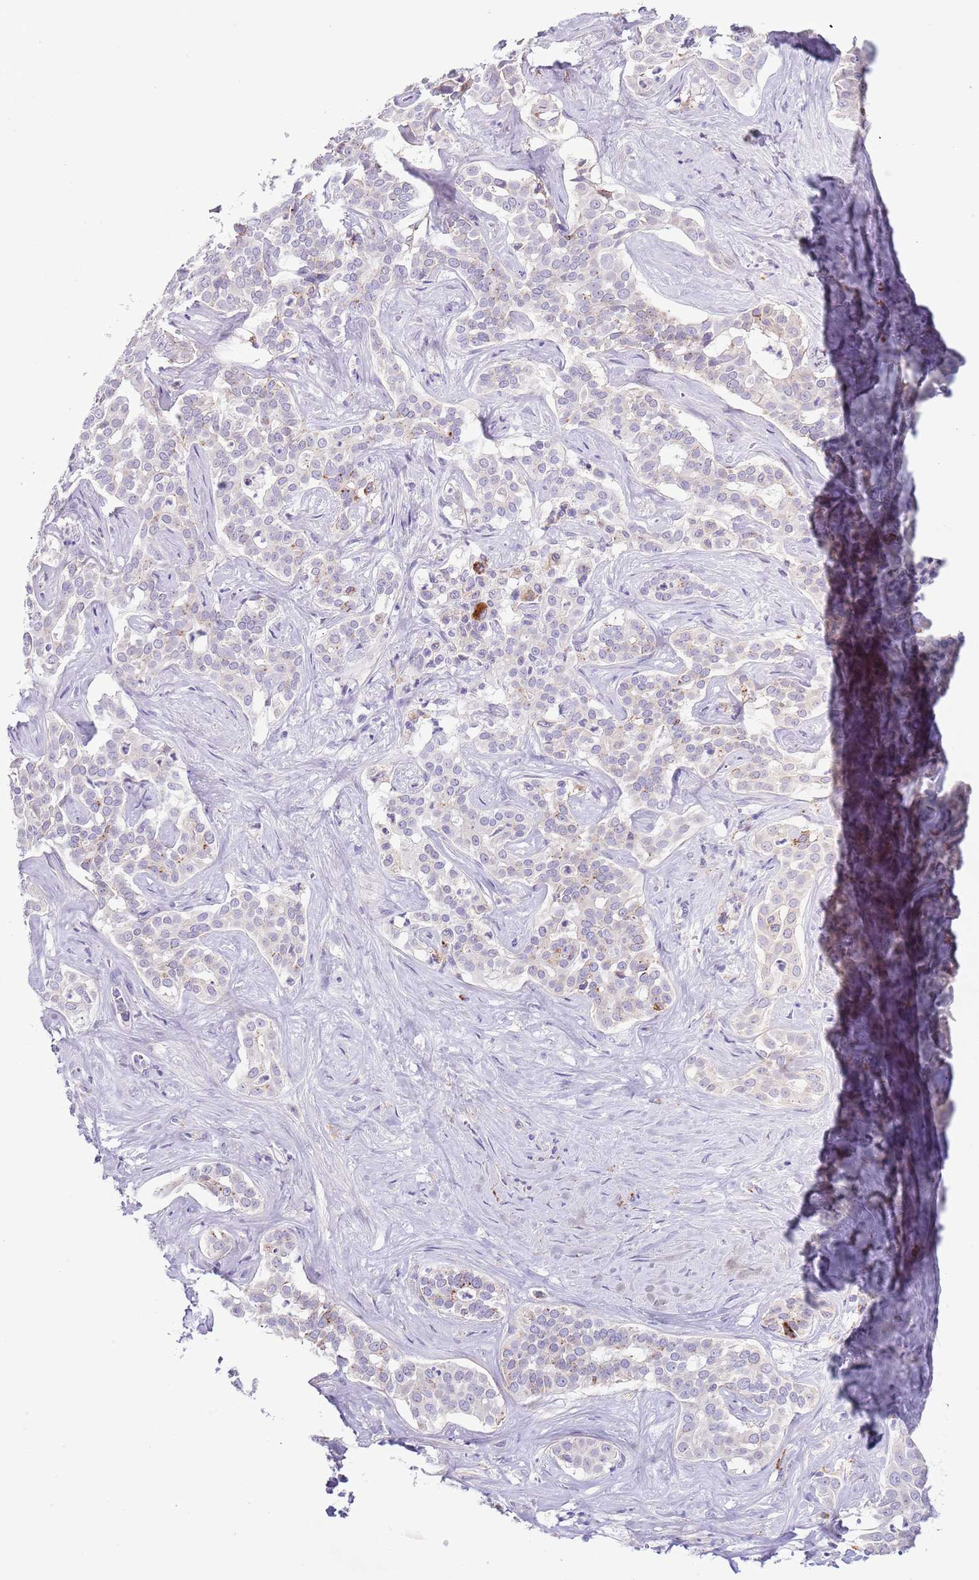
{"staining": {"intensity": "negative", "quantity": "none", "location": "none"}, "tissue": "liver cancer", "cell_type": "Tumor cells", "image_type": "cancer", "snomed": [{"axis": "morphology", "description": "Cholangiocarcinoma"}, {"axis": "topography", "description": "Liver"}], "caption": "A high-resolution image shows immunohistochemistry staining of liver cholangiocarcinoma, which demonstrates no significant expression in tumor cells.", "gene": "ABHD17A", "patient": {"sex": "male", "age": 67}}